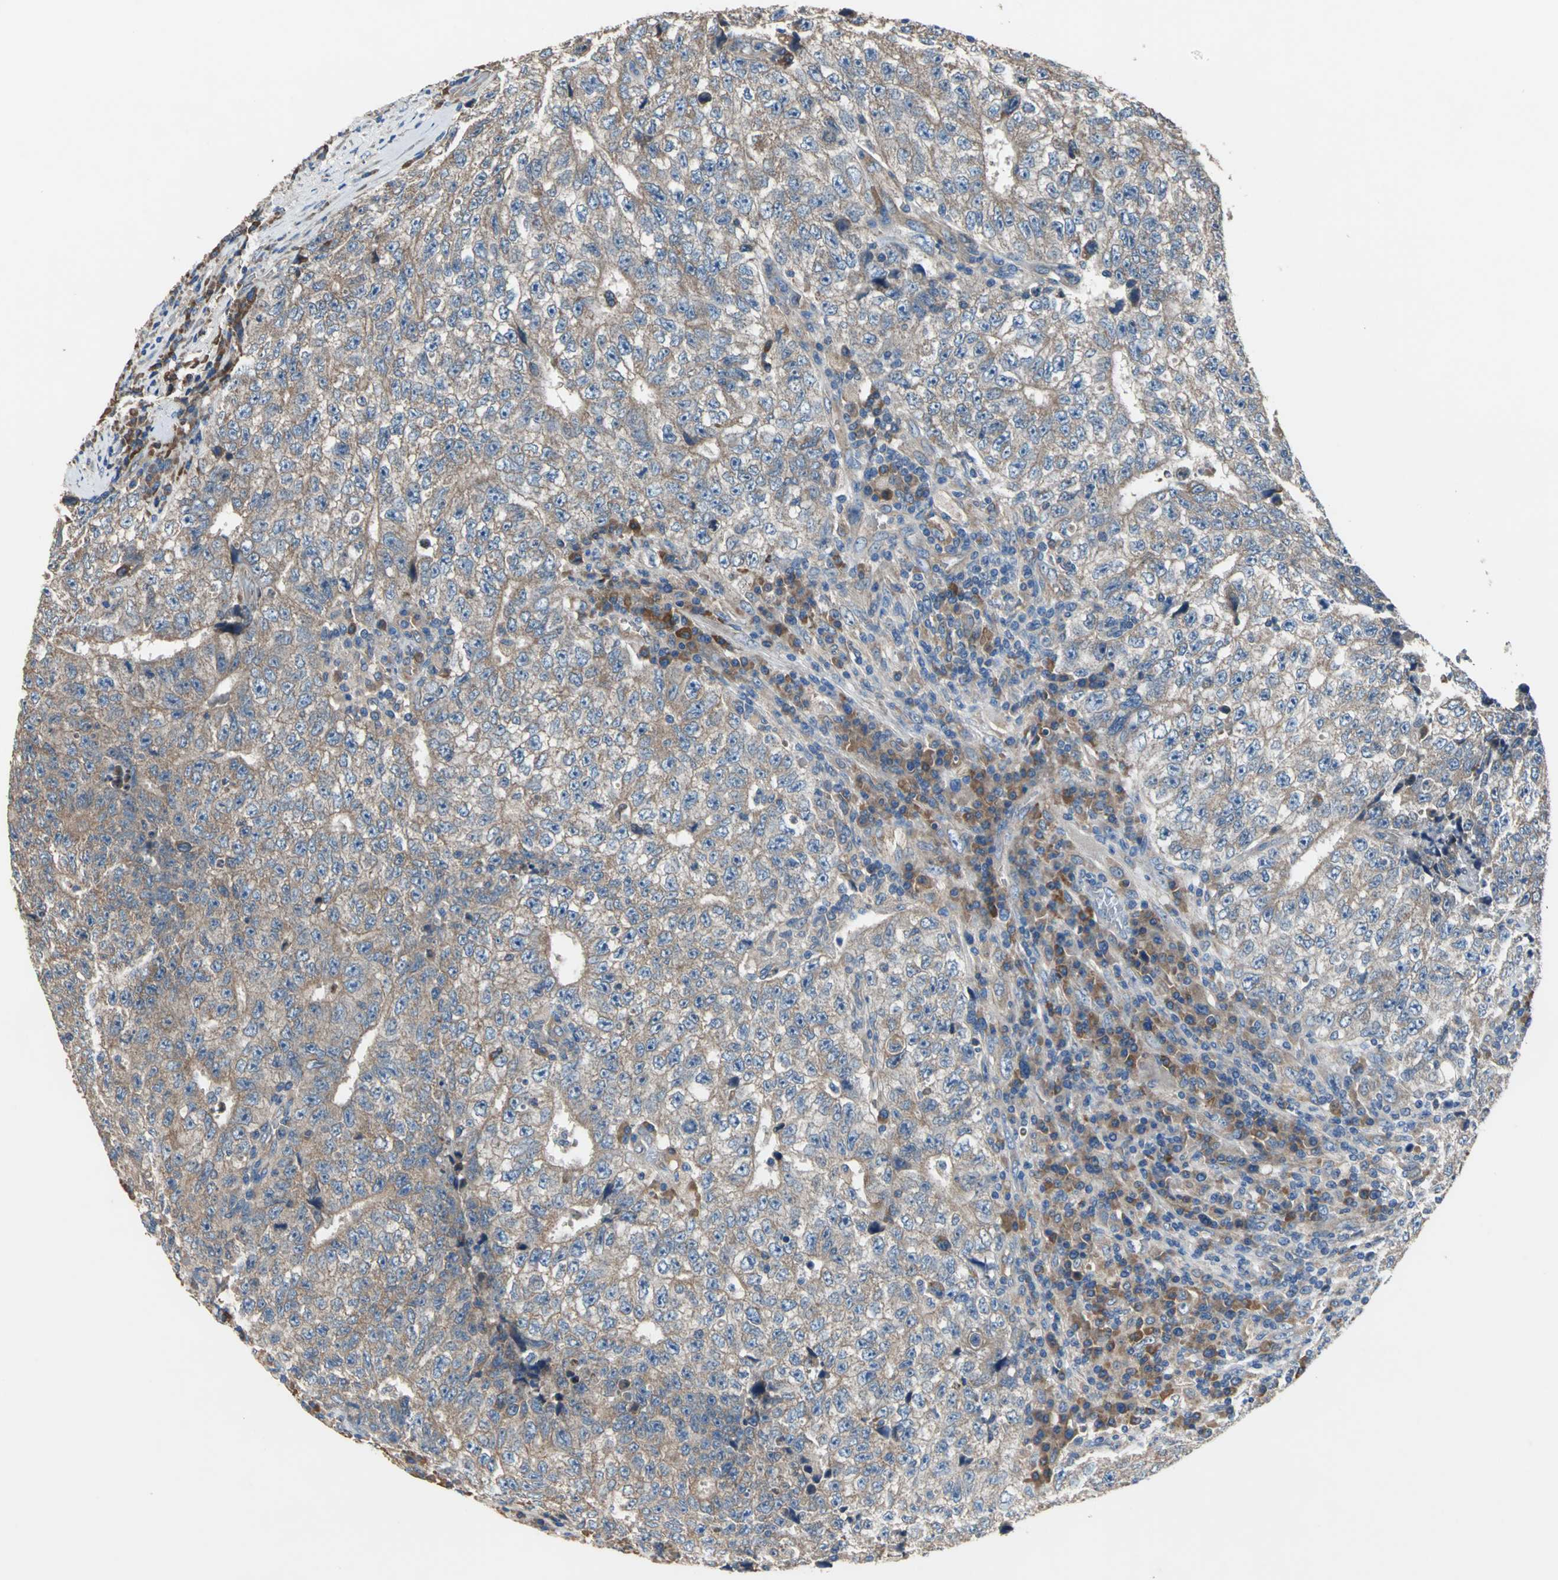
{"staining": {"intensity": "weak", "quantity": ">75%", "location": "cytoplasmic/membranous"}, "tissue": "testis cancer", "cell_type": "Tumor cells", "image_type": "cancer", "snomed": [{"axis": "morphology", "description": "Necrosis, NOS"}, {"axis": "morphology", "description": "Carcinoma, Embryonal, NOS"}, {"axis": "topography", "description": "Testis"}], "caption": "The image reveals staining of testis cancer (embryonal carcinoma), revealing weak cytoplasmic/membranous protein staining (brown color) within tumor cells.", "gene": "HEPH", "patient": {"sex": "male", "age": 19}}